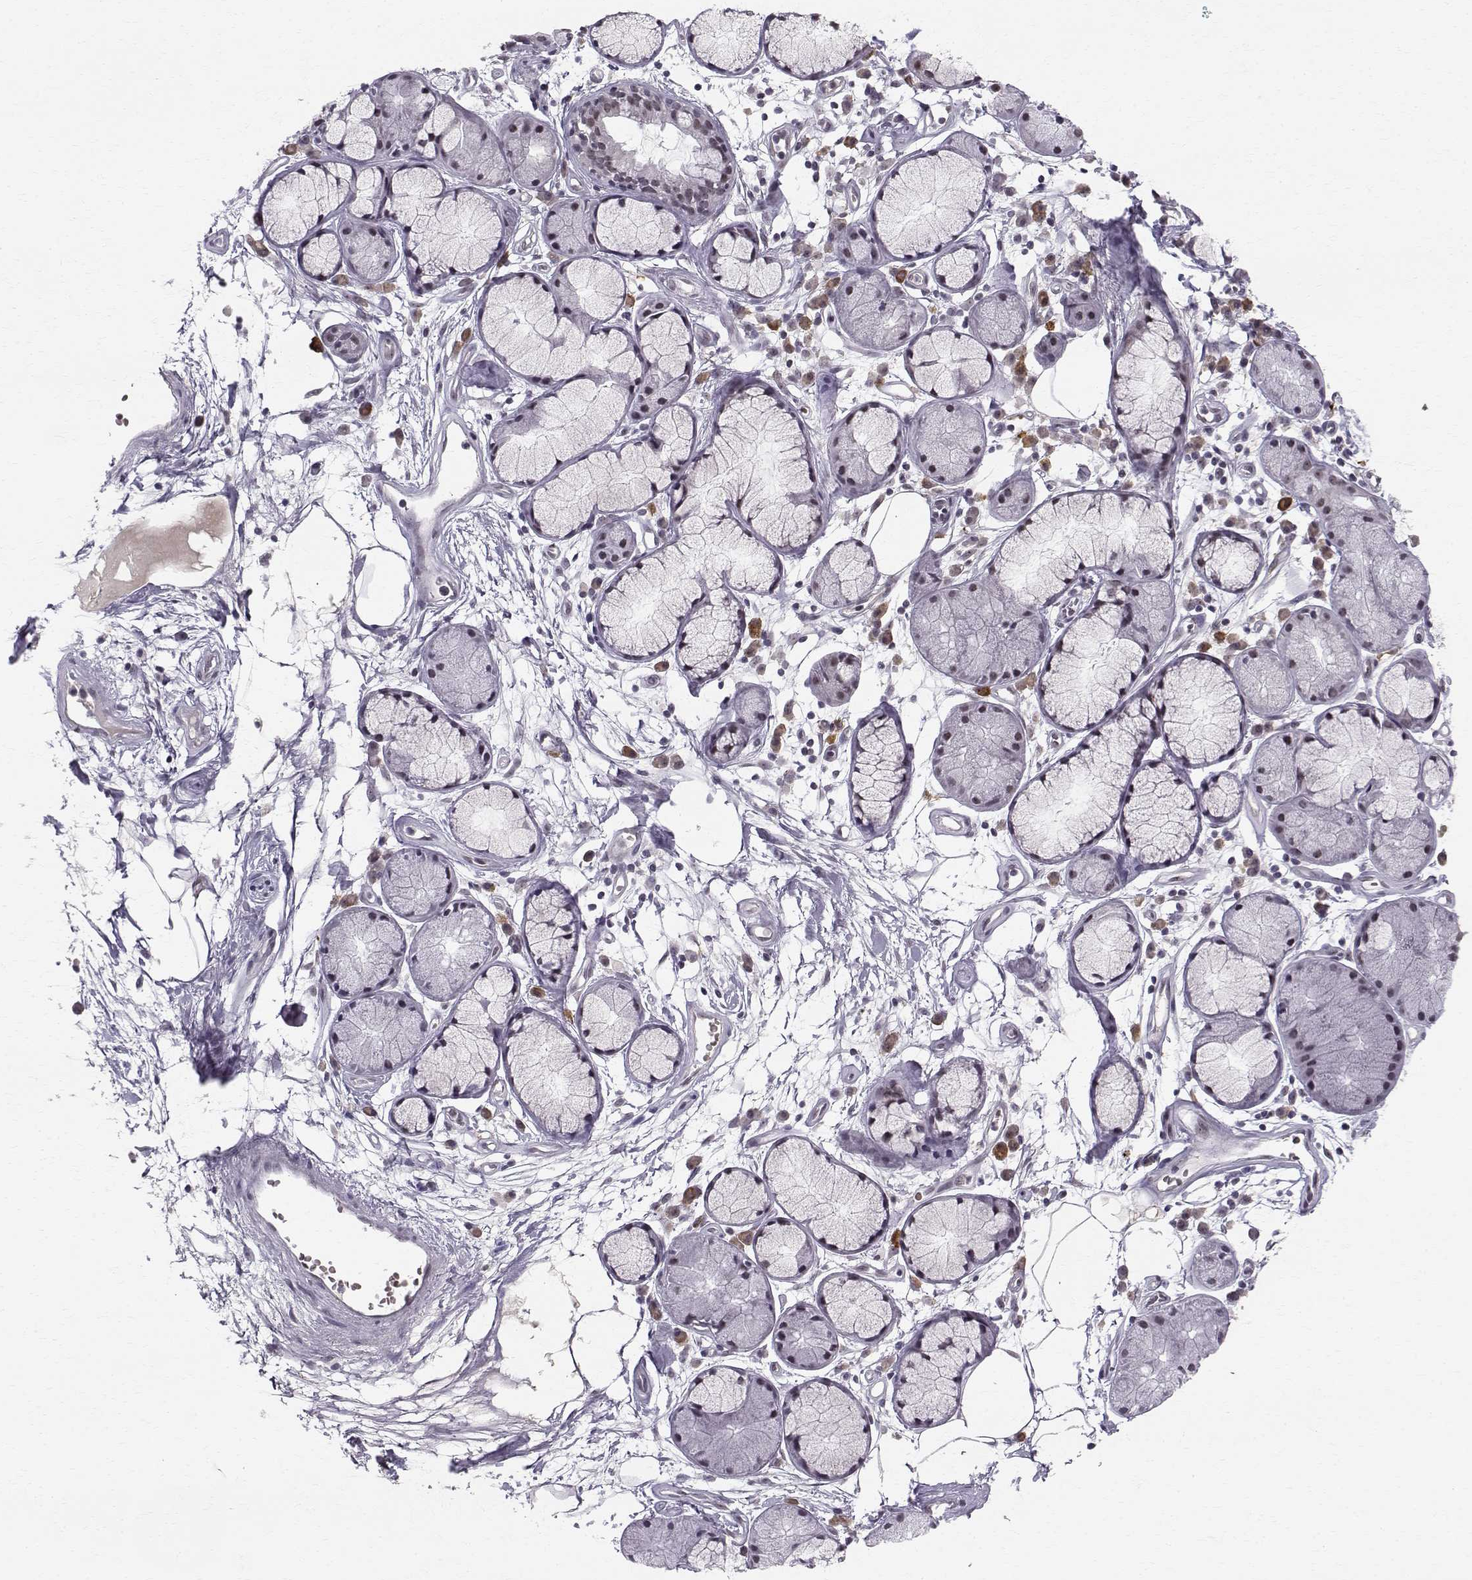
{"staining": {"intensity": "negative", "quantity": "none", "location": "none"}, "tissue": "adipose tissue", "cell_type": "Adipocytes", "image_type": "normal", "snomed": [{"axis": "morphology", "description": "Normal tissue, NOS"}, {"axis": "morphology", "description": "Squamous cell carcinoma, NOS"}, {"axis": "topography", "description": "Cartilage tissue"}, {"axis": "topography", "description": "Lung"}], "caption": "Image shows no significant protein positivity in adipocytes of benign adipose tissue. The staining is performed using DAB (3,3'-diaminobenzidine) brown chromogen with nuclei counter-stained in using hematoxylin.", "gene": "RPP38", "patient": {"sex": "male", "age": 66}}